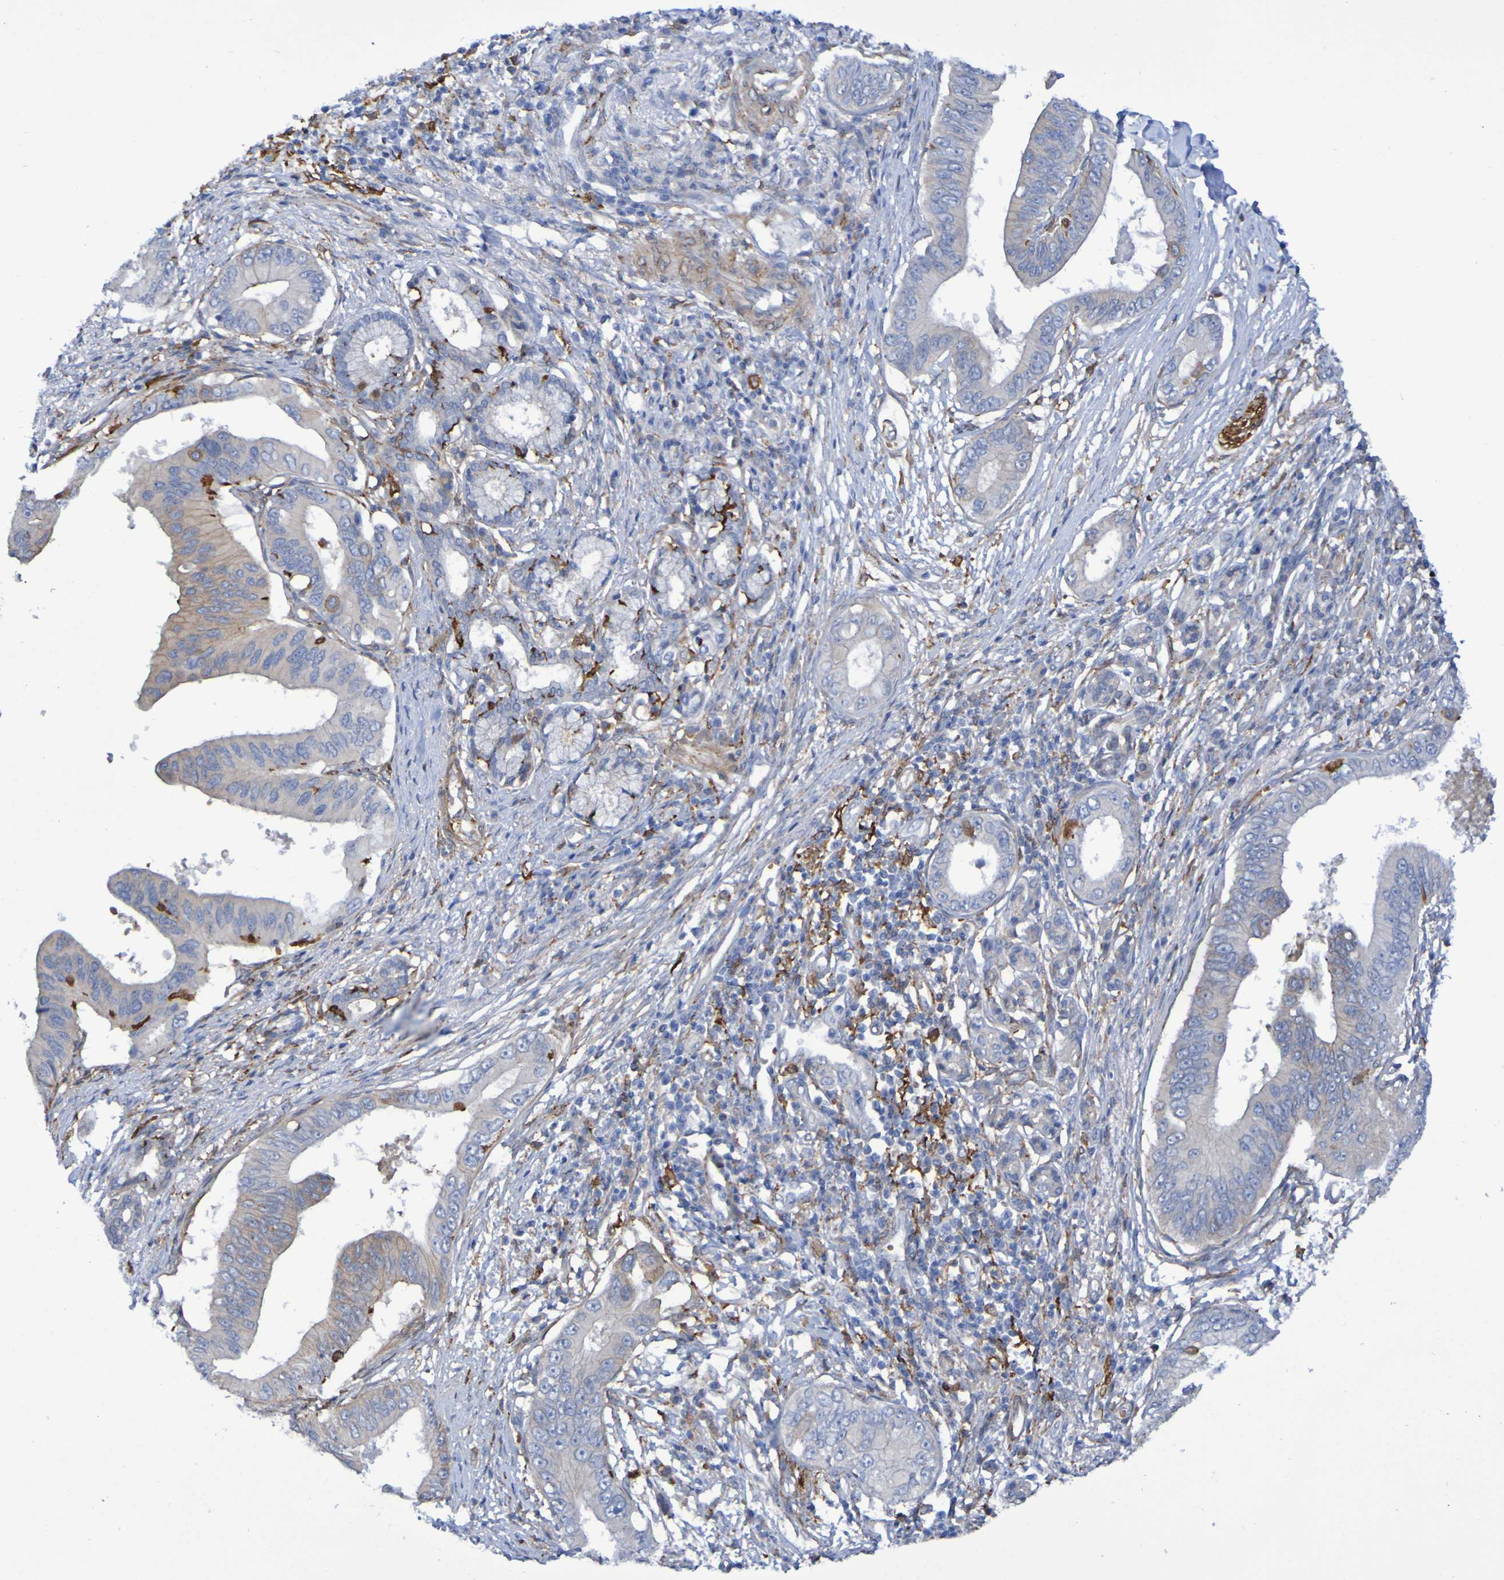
{"staining": {"intensity": "weak", "quantity": "25%-75%", "location": "cytoplasmic/membranous"}, "tissue": "pancreatic cancer", "cell_type": "Tumor cells", "image_type": "cancer", "snomed": [{"axis": "morphology", "description": "Adenocarcinoma, NOS"}, {"axis": "topography", "description": "Pancreas"}], "caption": "Immunohistochemistry (IHC) of pancreatic adenocarcinoma displays low levels of weak cytoplasmic/membranous positivity in approximately 25%-75% of tumor cells. (Brightfield microscopy of DAB IHC at high magnification).", "gene": "SCRG1", "patient": {"sex": "male", "age": 77}}